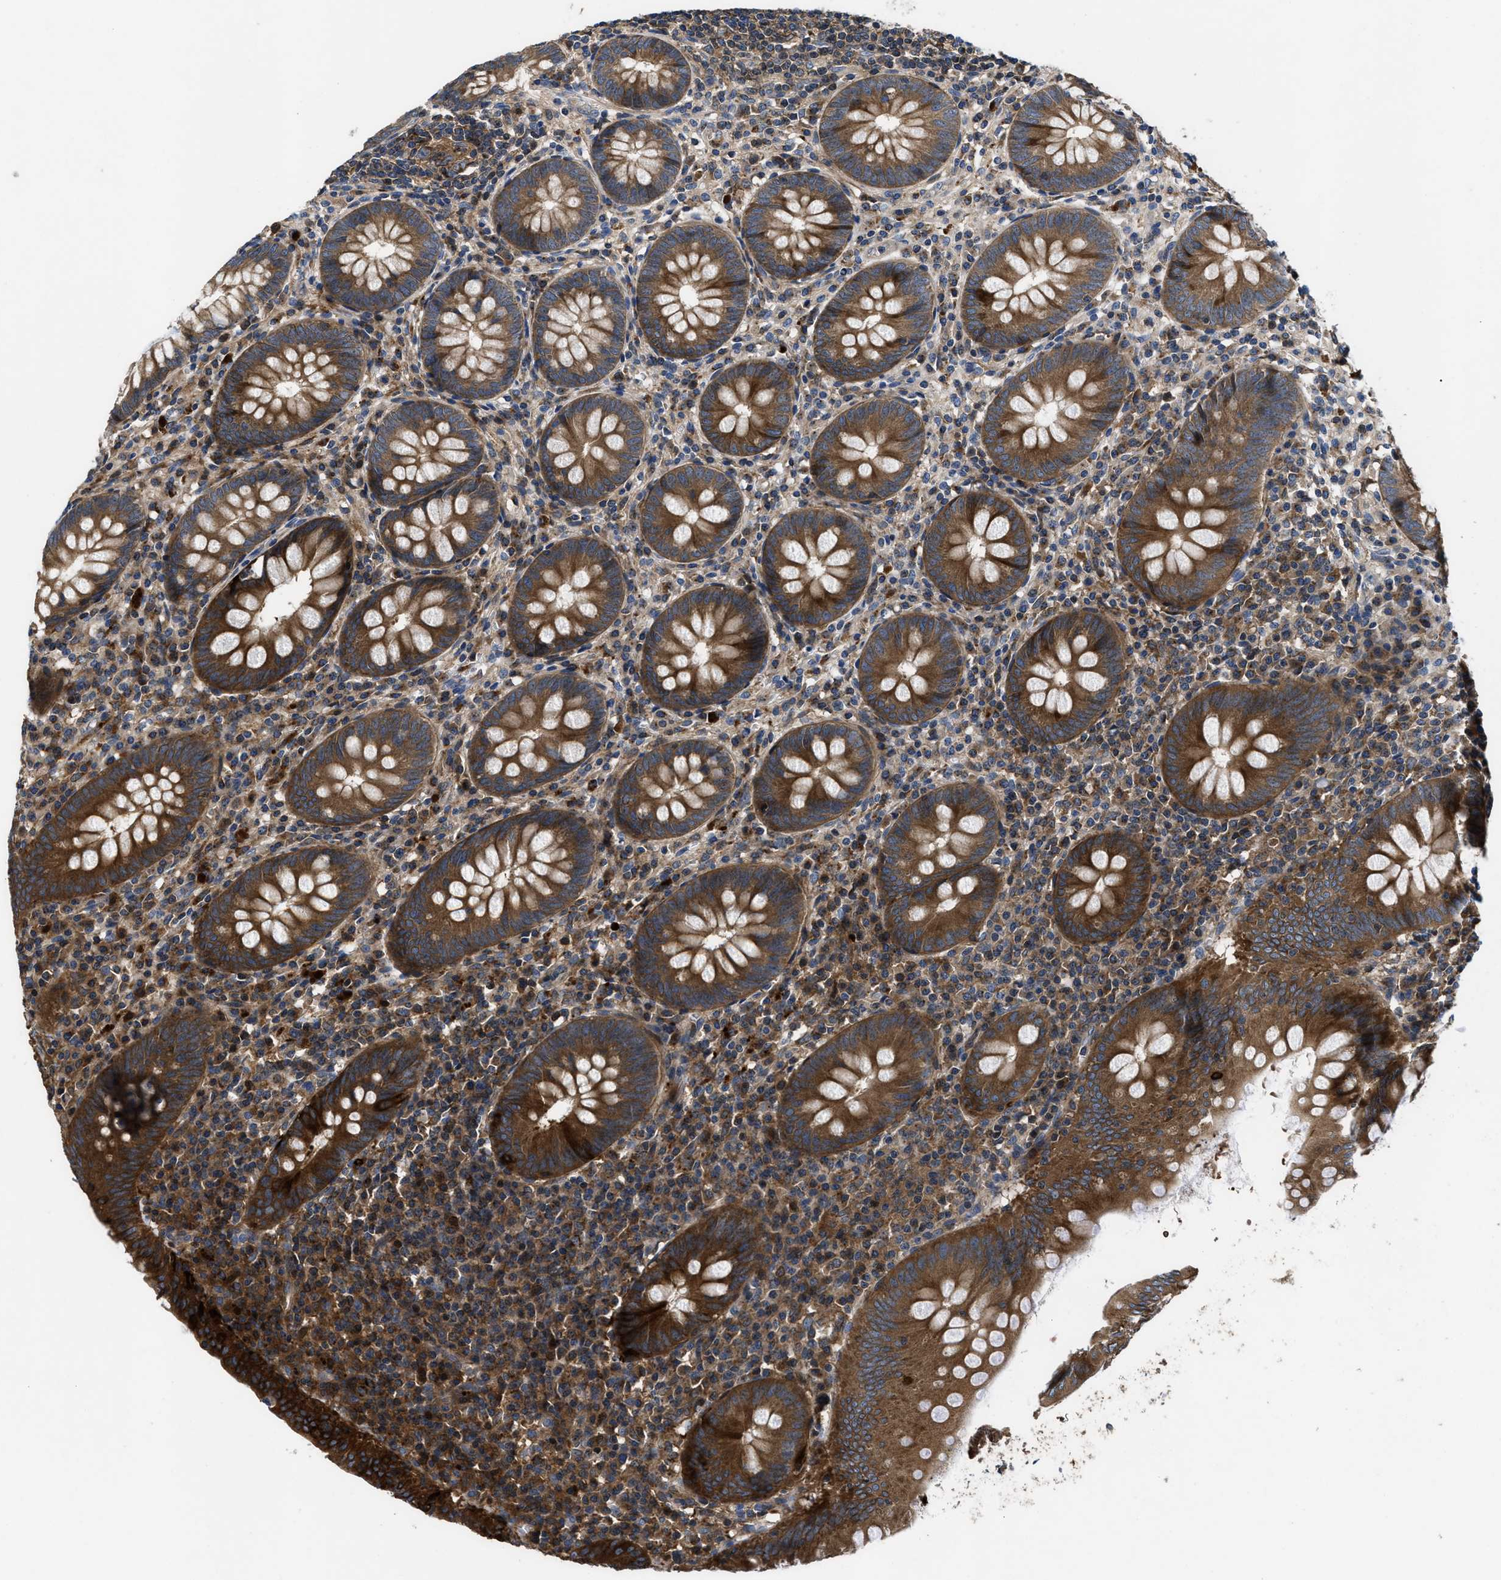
{"staining": {"intensity": "strong", "quantity": ">75%", "location": "cytoplasmic/membranous"}, "tissue": "appendix", "cell_type": "Glandular cells", "image_type": "normal", "snomed": [{"axis": "morphology", "description": "Normal tissue, NOS"}, {"axis": "topography", "description": "Appendix"}], "caption": "High-power microscopy captured an immunohistochemistry micrograph of normal appendix, revealing strong cytoplasmic/membranous staining in approximately >75% of glandular cells.", "gene": "YBEY", "patient": {"sex": "male", "age": 56}}